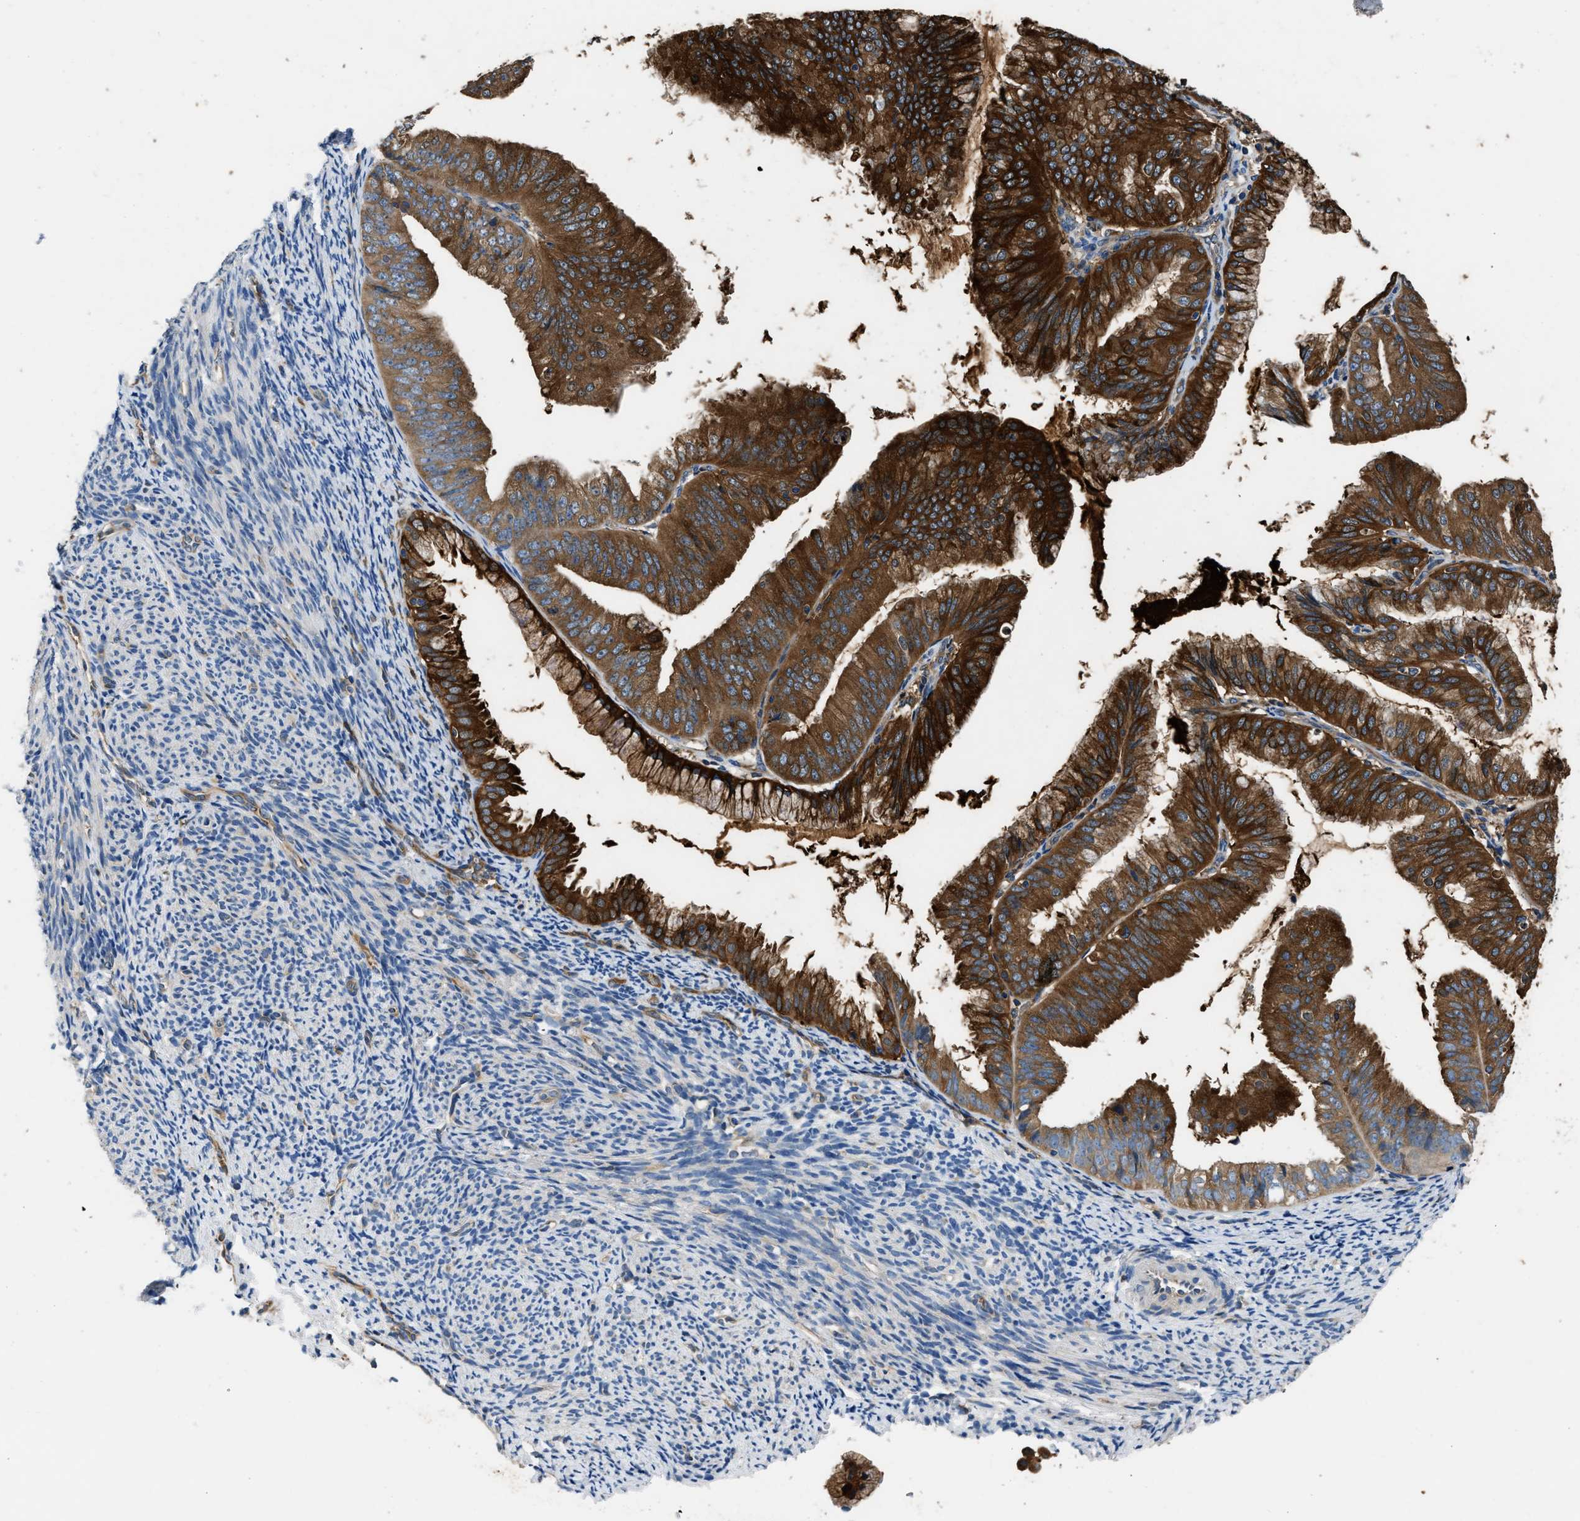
{"staining": {"intensity": "strong", "quantity": ">75%", "location": "cytoplasmic/membranous"}, "tissue": "endometrial cancer", "cell_type": "Tumor cells", "image_type": "cancer", "snomed": [{"axis": "morphology", "description": "Adenocarcinoma, NOS"}, {"axis": "topography", "description": "Endometrium"}], "caption": "Protein staining by IHC exhibits strong cytoplasmic/membranous staining in approximately >75% of tumor cells in endometrial cancer.", "gene": "PKM", "patient": {"sex": "female", "age": 63}}